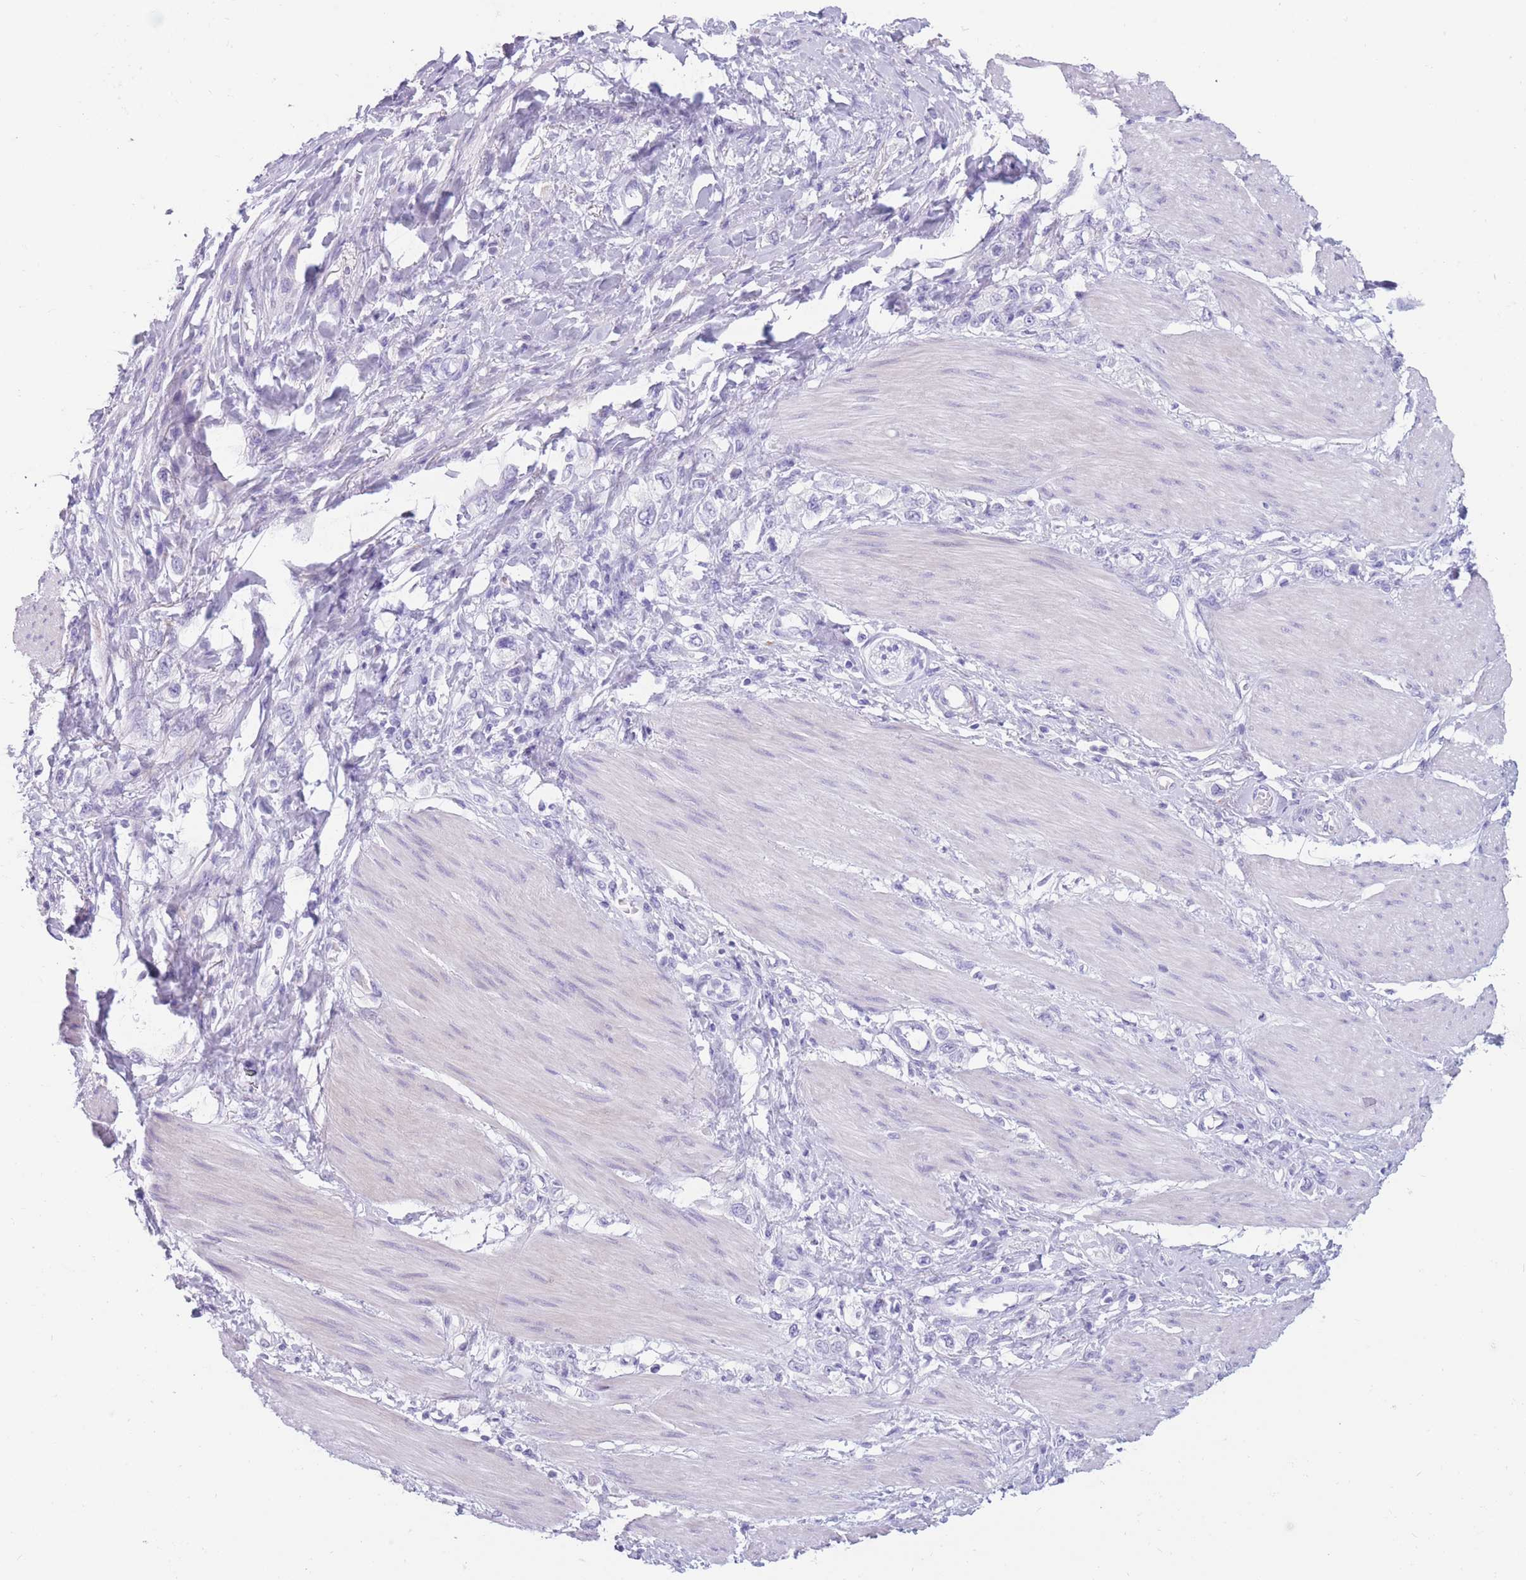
{"staining": {"intensity": "negative", "quantity": "none", "location": "none"}, "tissue": "stomach cancer", "cell_type": "Tumor cells", "image_type": "cancer", "snomed": [{"axis": "morphology", "description": "Adenocarcinoma, NOS"}, {"axis": "topography", "description": "Stomach"}], "caption": "Protein analysis of stomach cancer (adenocarcinoma) shows no significant staining in tumor cells.", "gene": "COL27A1", "patient": {"sex": "female", "age": 65}}